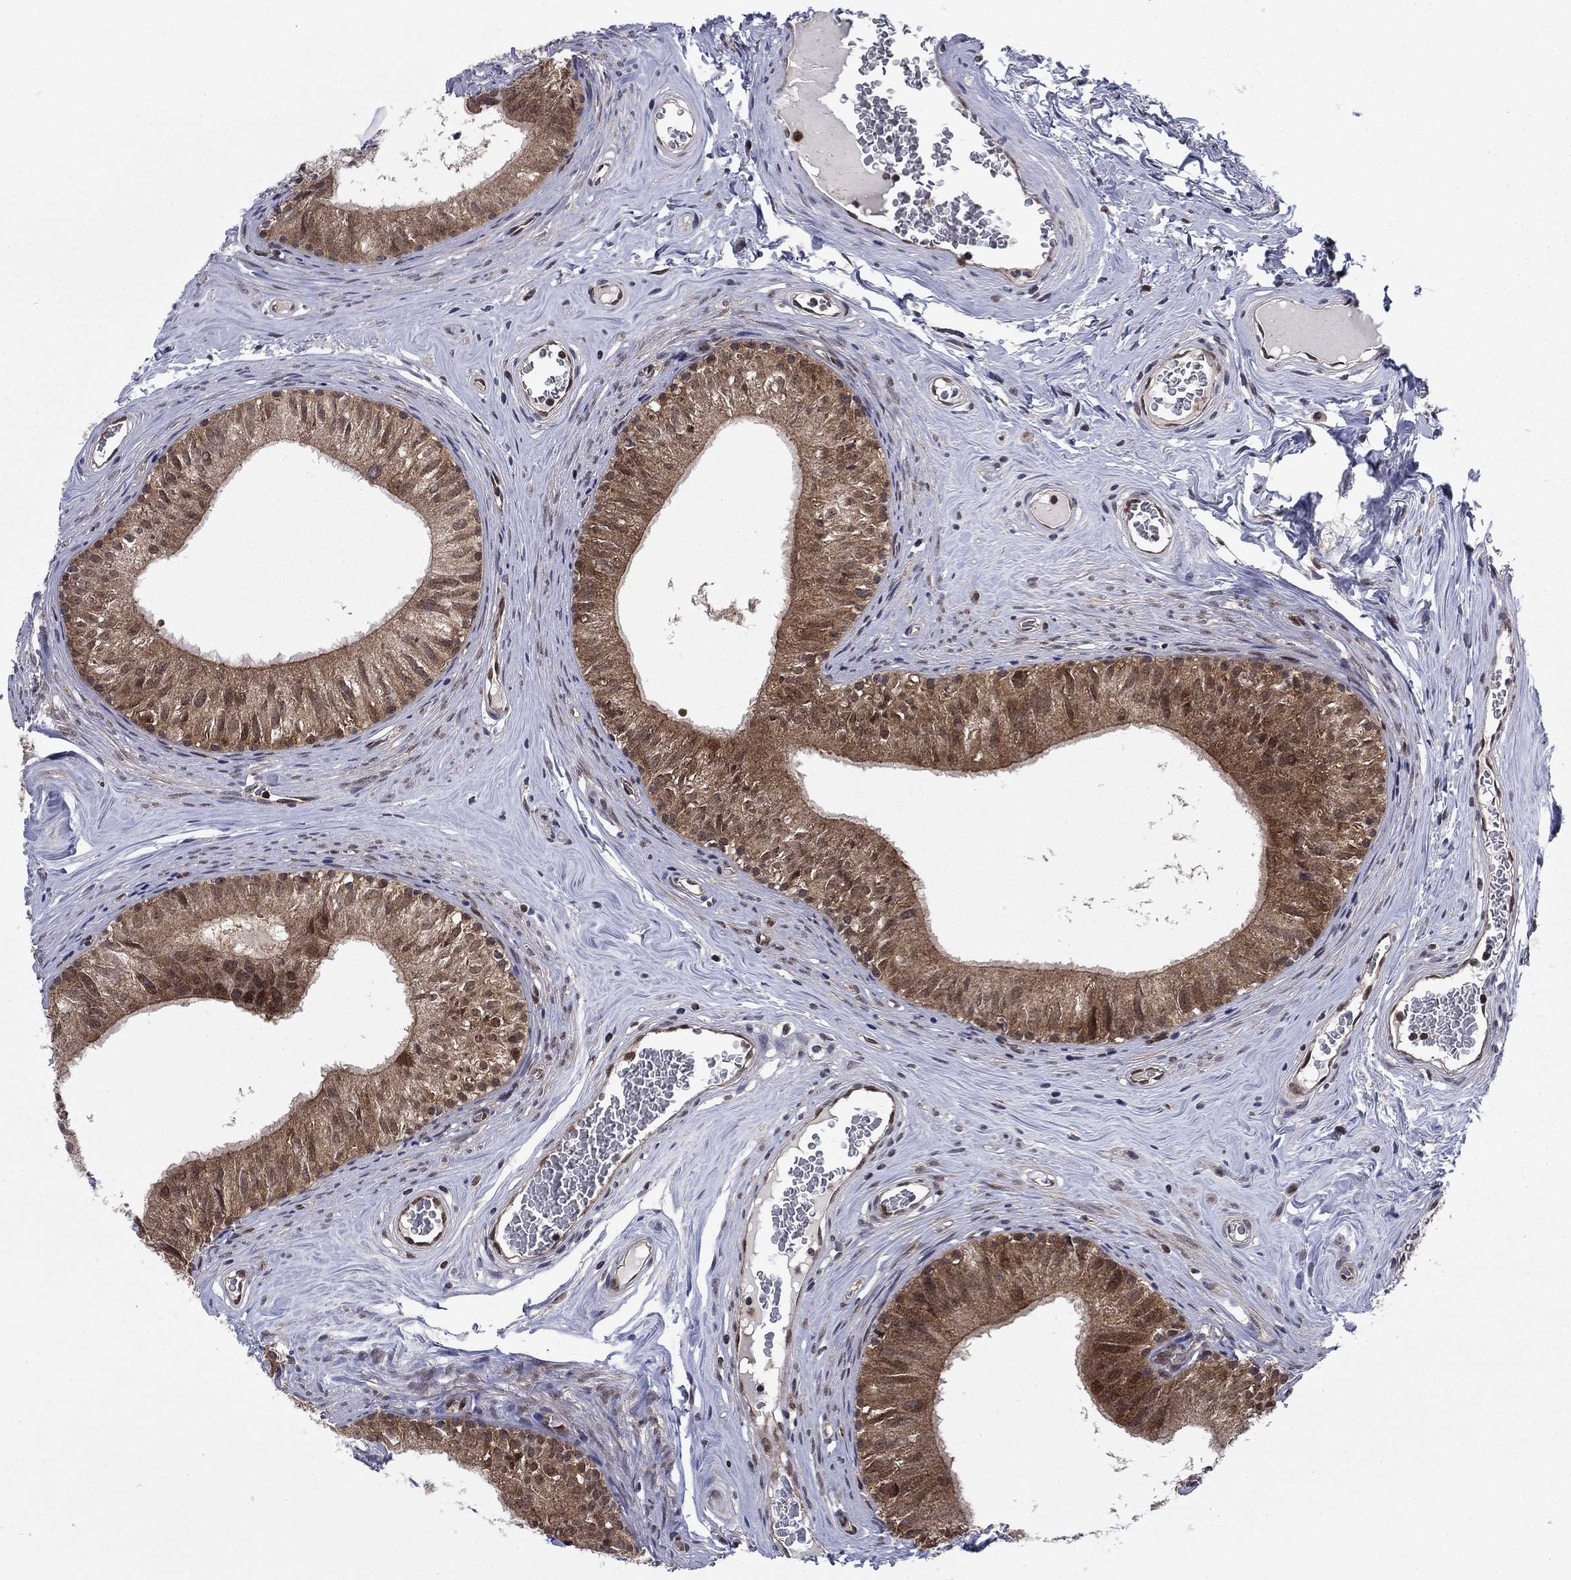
{"staining": {"intensity": "strong", "quantity": "25%-75%", "location": "cytoplasmic/membranous"}, "tissue": "epididymis", "cell_type": "Glandular cells", "image_type": "normal", "snomed": [{"axis": "morphology", "description": "Normal tissue, NOS"}, {"axis": "topography", "description": "Epididymis"}], "caption": "Protein expression analysis of unremarkable human epididymis reveals strong cytoplasmic/membranous positivity in about 25%-75% of glandular cells.", "gene": "DNAJA1", "patient": {"sex": "male", "age": 52}}